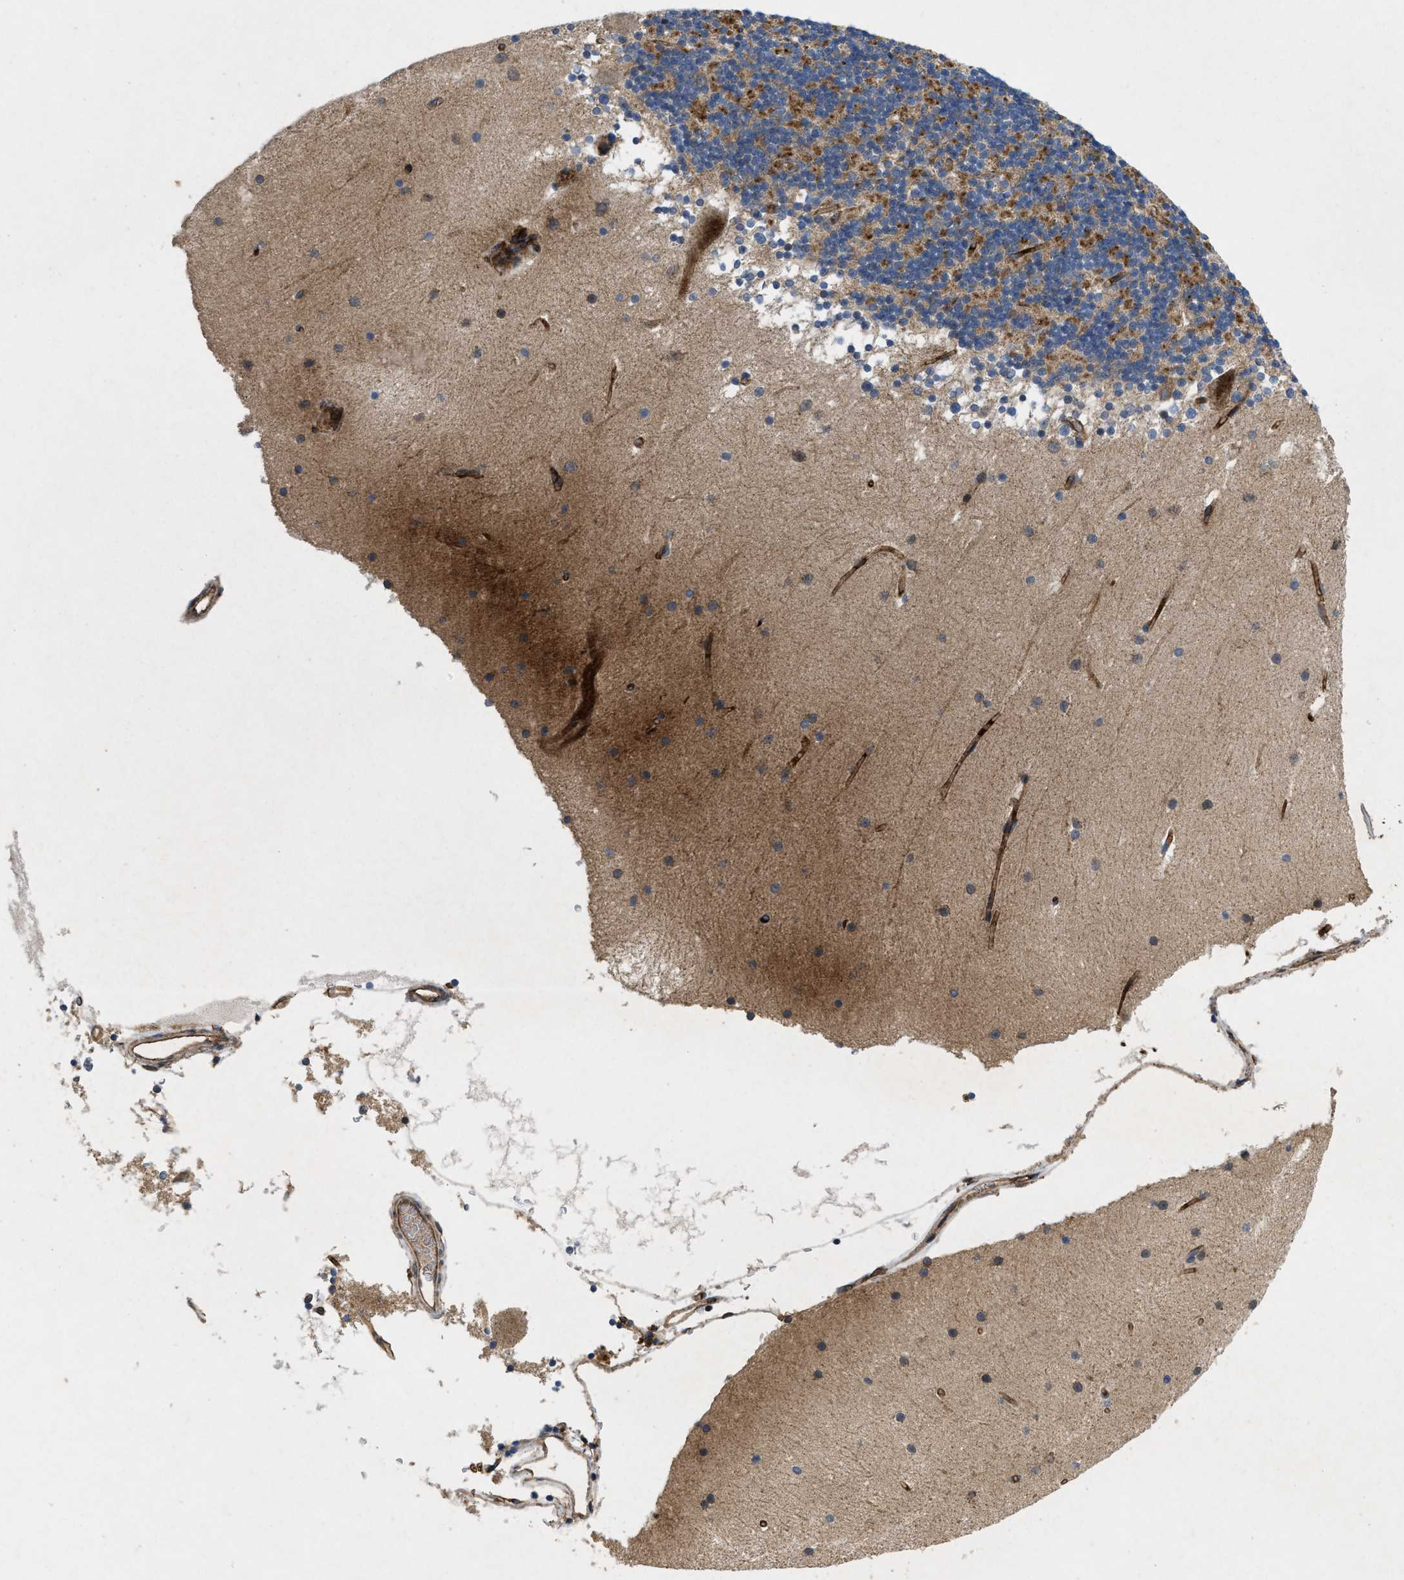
{"staining": {"intensity": "moderate", "quantity": "25%-75%", "location": "cytoplasmic/membranous"}, "tissue": "cerebellum", "cell_type": "Cells in granular layer", "image_type": "normal", "snomed": [{"axis": "morphology", "description": "Normal tissue, NOS"}, {"axis": "topography", "description": "Cerebellum"}], "caption": "Immunohistochemical staining of benign cerebellum demonstrates moderate cytoplasmic/membranous protein positivity in about 25%-75% of cells in granular layer. (Stains: DAB (3,3'-diaminobenzidine) in brown, nuclei in blue, Microscopy: brightfield microscopy at high magnification).", "gene": "HSPA12B", "patient": {"sex": "male", "age": 45}}